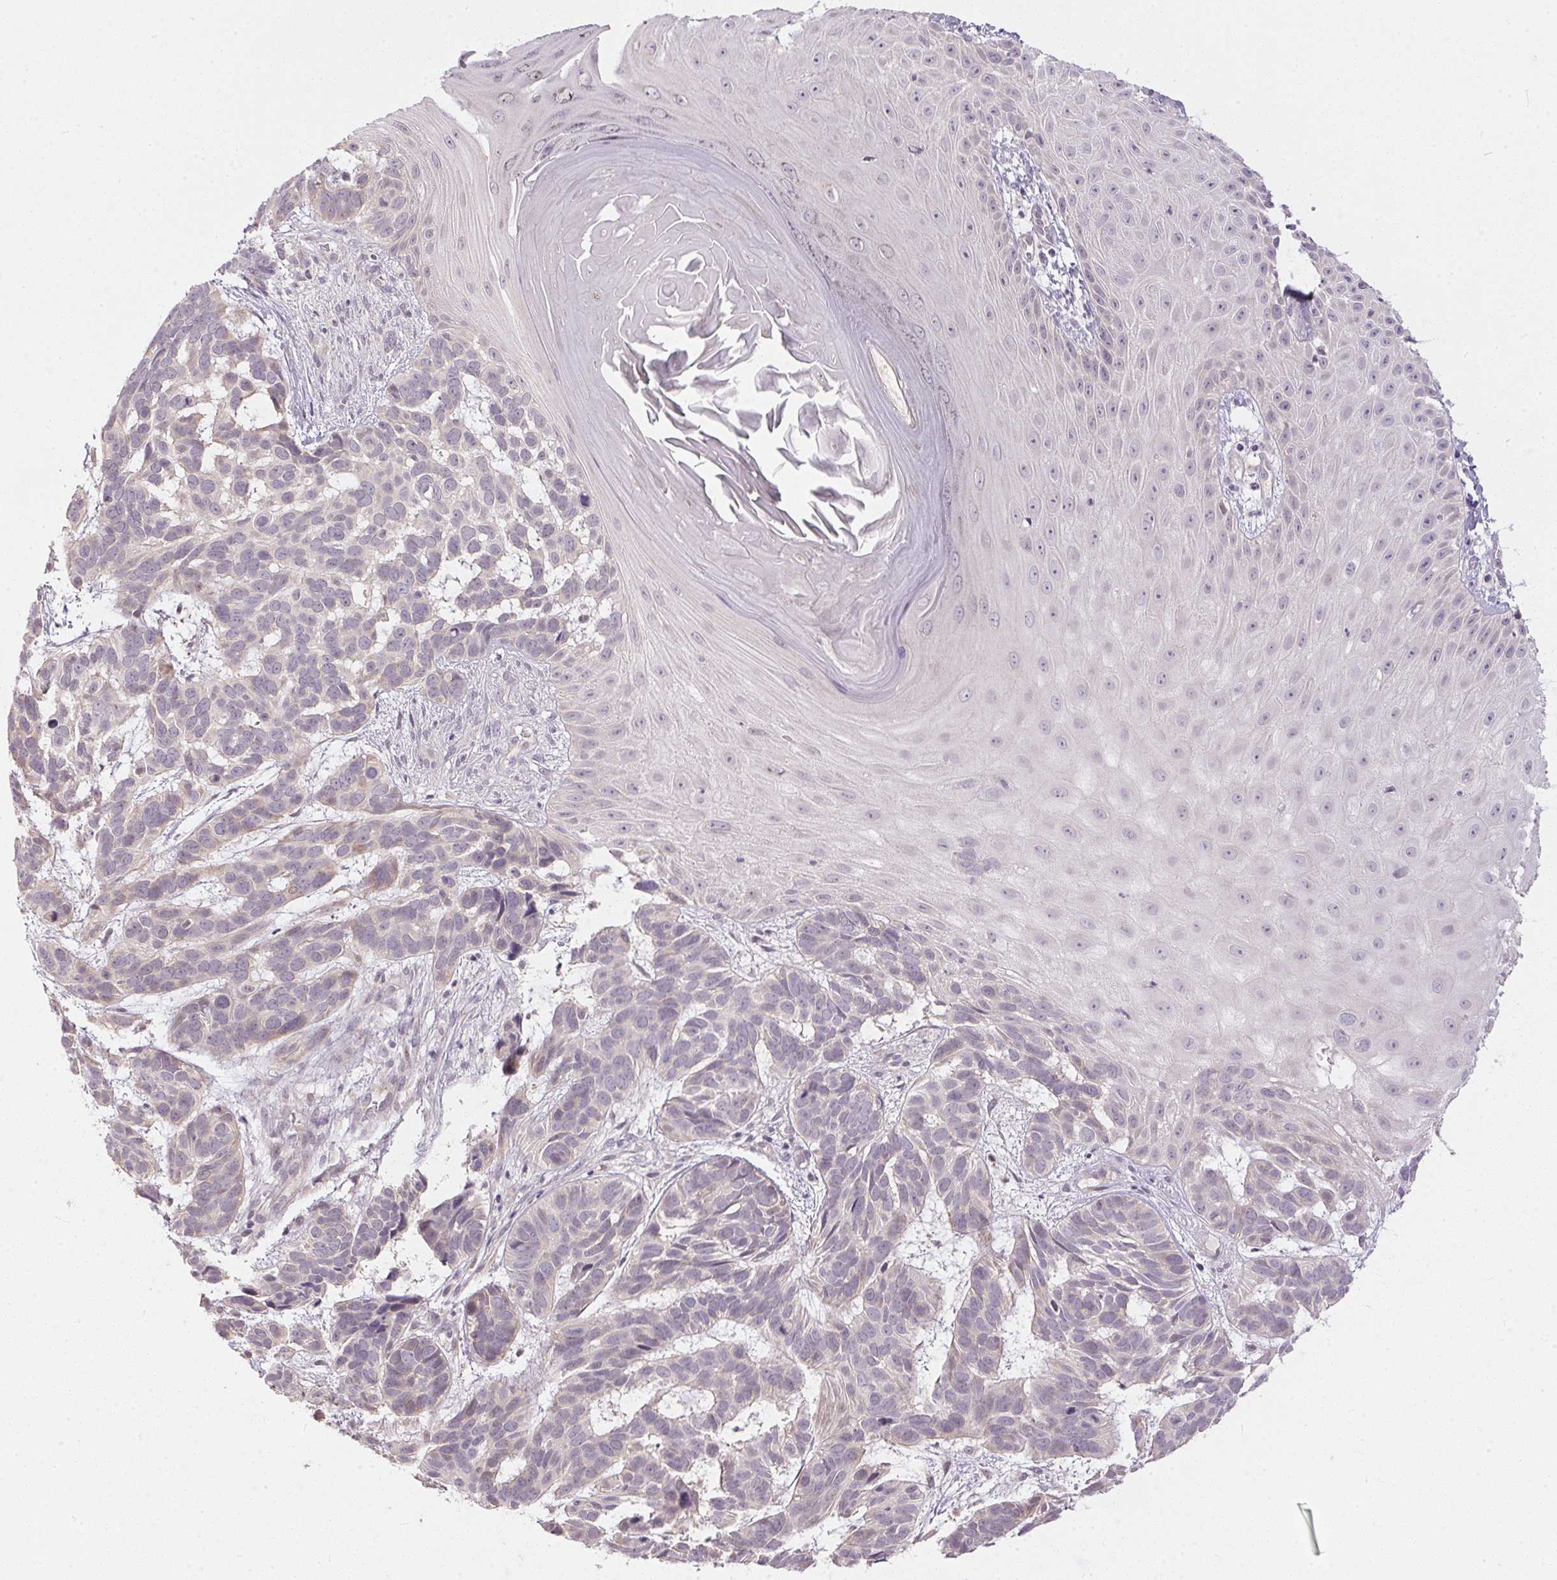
{"staining": {"intensity": "negative", "quantity": "none", "location": "none"}, "tissue": "skin cancer", "cell_type": "Tumor cells", "image_type": "cancer", "snomed": [{"axis": "morphology", "description": "Basal cell carcinoma"}, {"axis": "topography", "description": "Skin"}], "caption": "Immunohistochemistry (IHC) photomicrograph of neoplastic tissue: basal cell carcinoma (skin) stained with DAB (3,3'-diaminobenzidine) shows no significant protein positivity in tumor cells.", "gene": "TTC23L", "patient": {"sex": "male", "age": 78}}